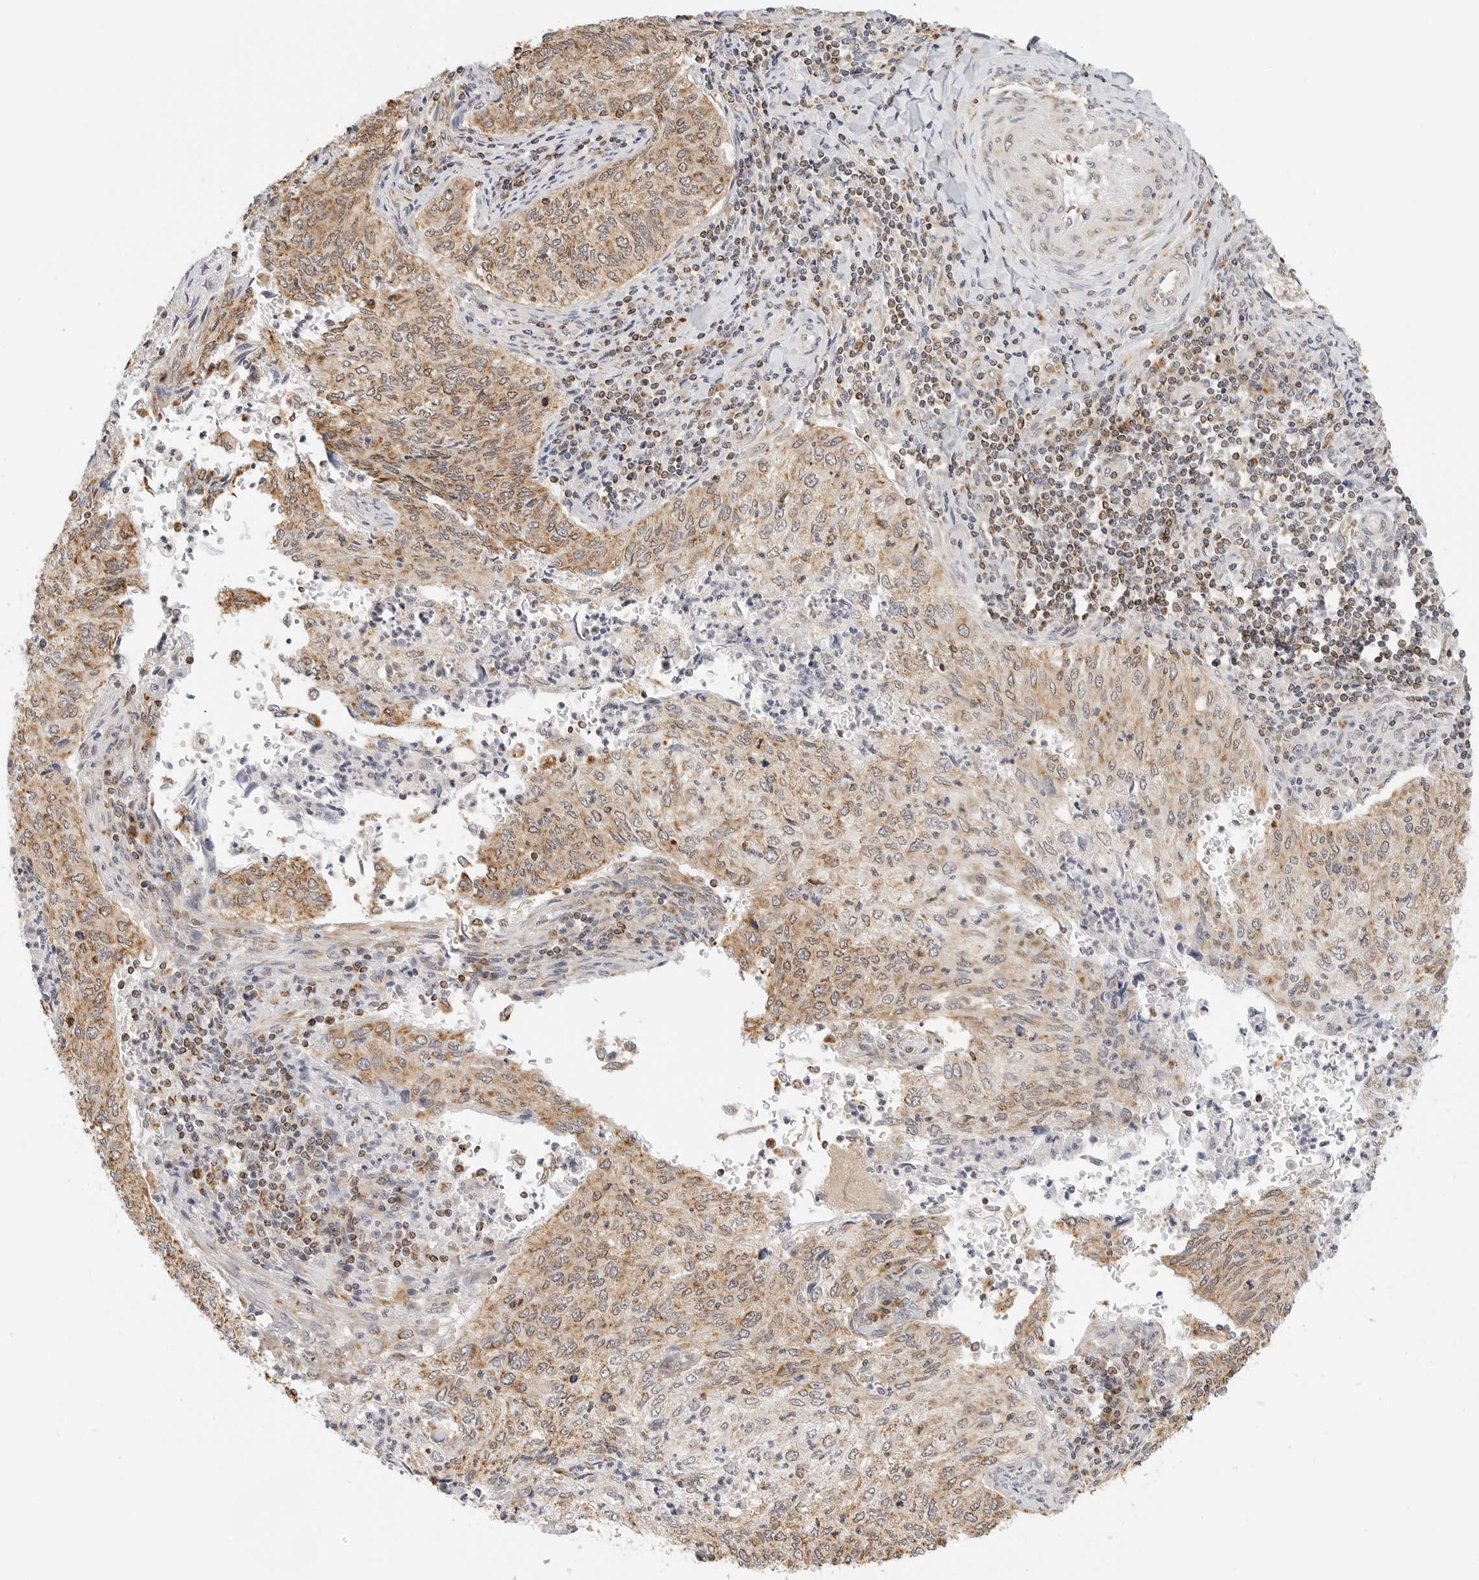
{"staining": {"intensity": "moderate", "quantity": ">75%", "location": "cytoplasmic/membranous"}, "tissue": "cervical cancer", "cell_type": "Tumor cells", "image_type": "cancer", "snomed": [{"axis": "morphology", "description": "Squamous cell carcinoma, NOS"}, {"axis": "topography", "description": "Cervix"}], "caption": "Protein staining of cervical cancer (squamous cell carcinoma) tissue shows moderate cytoplasmic/membranous staining in approximately >75% of tumor cells. (DAB (3,3'-diaminobenzidine) IHC, brown staining for protein, blue staining for nuclei).", "gene": "ATL1", "patient": {"sex": "female", "age": 30}}